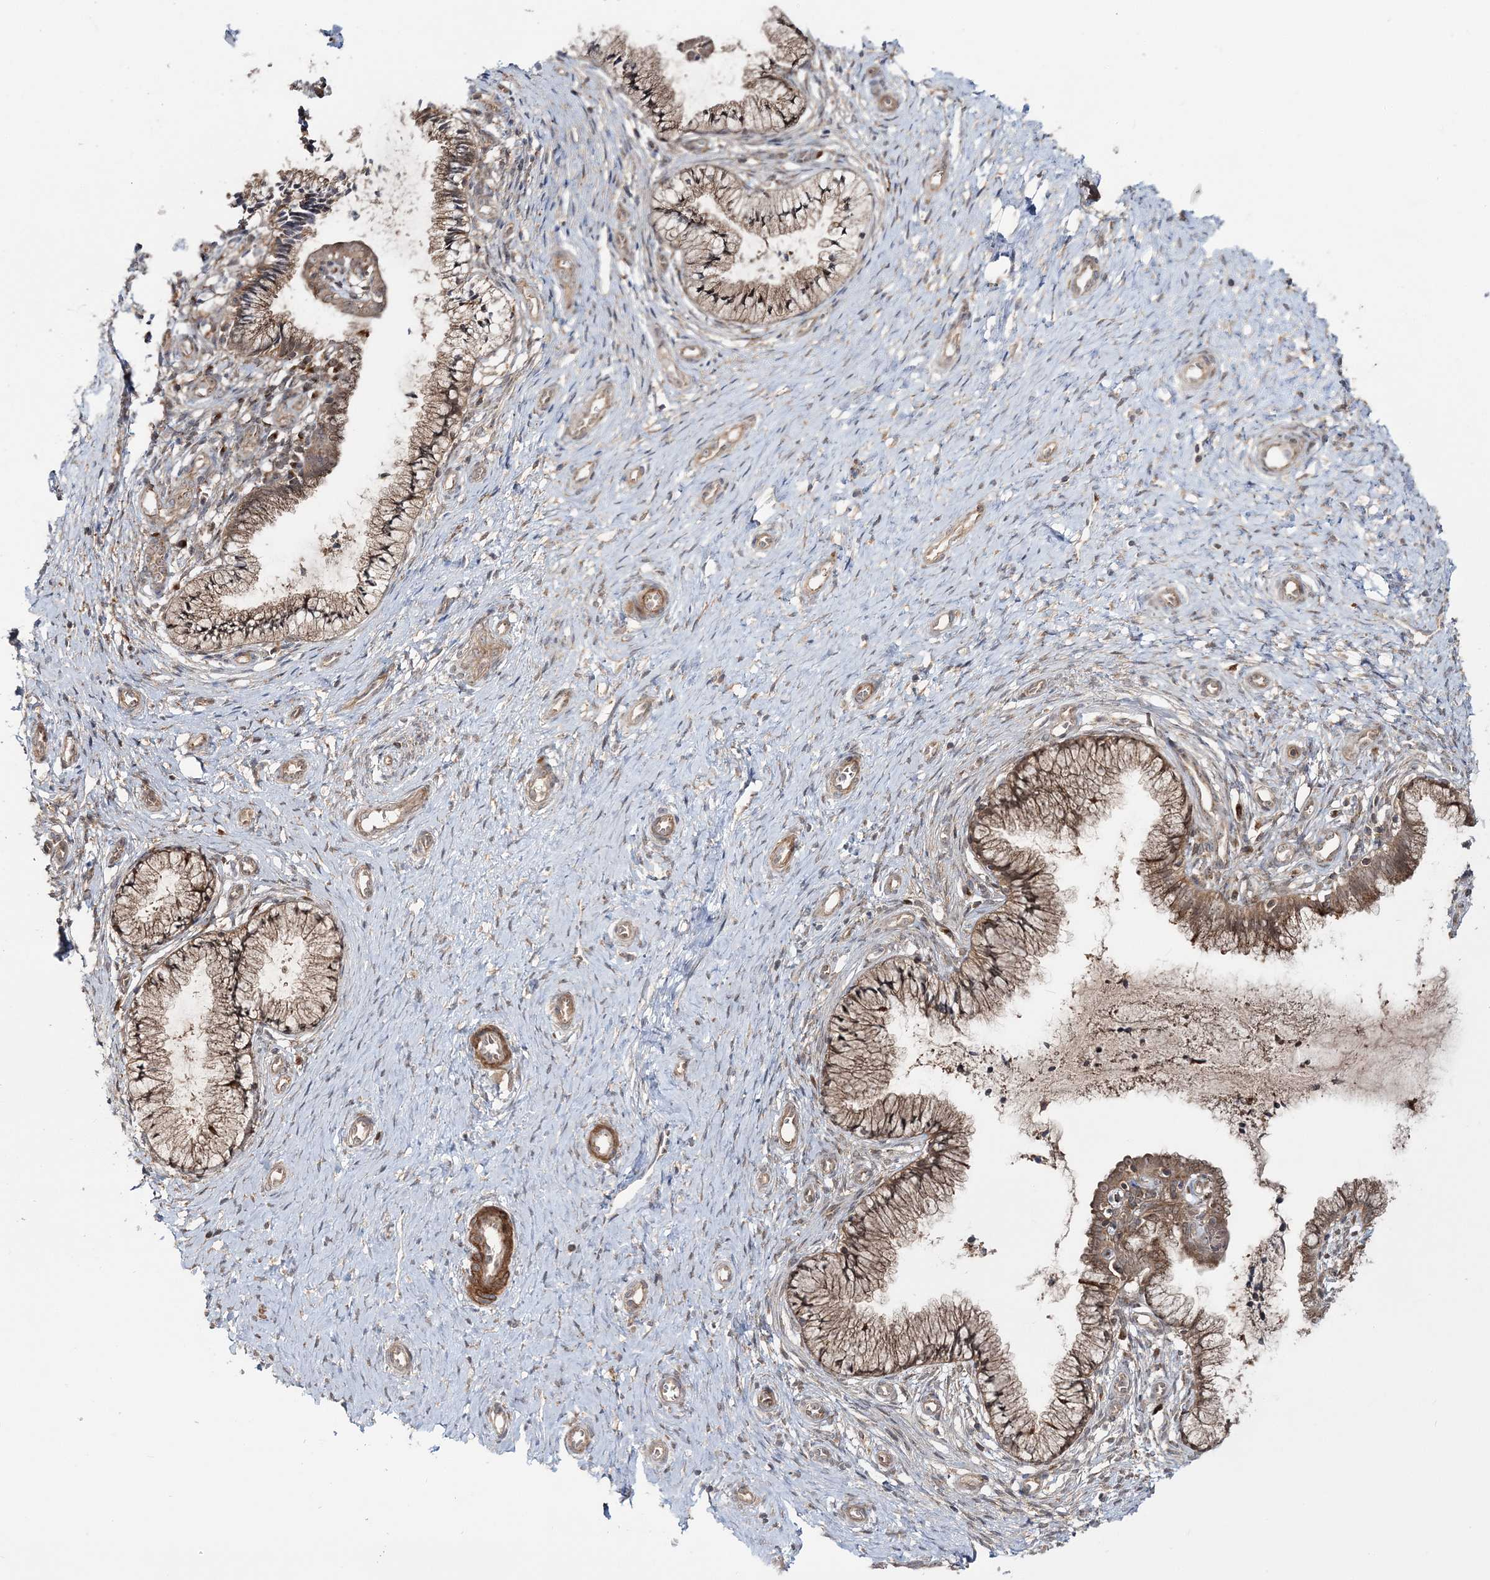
{"staining": {"intensity": "moderate", "quantity": ">75%", "location": "cytoplasmic/membranous,nuclear"}, "tissue": "cervix", "cell_type": "Glandular cells", "image_type": "normal", "snomed": [{"axis": "morphology", "description": "Normal tissue, NOS"}, {"axis": "topography", "description": "Cervix"}], "caption": "Immunohistochemistry (IHC) photomicrograph of normal cervix: human cervix stained using IHC reveals medium levels of moderate protein expression localized specifically in the cytoplasmic/membranous,nuclear of glandular cells, appearing as a cytoplasmic/membranous,nuclear brown color.", "gene": "MOCS2", "patient": {"sex": "female", "age": 36}}